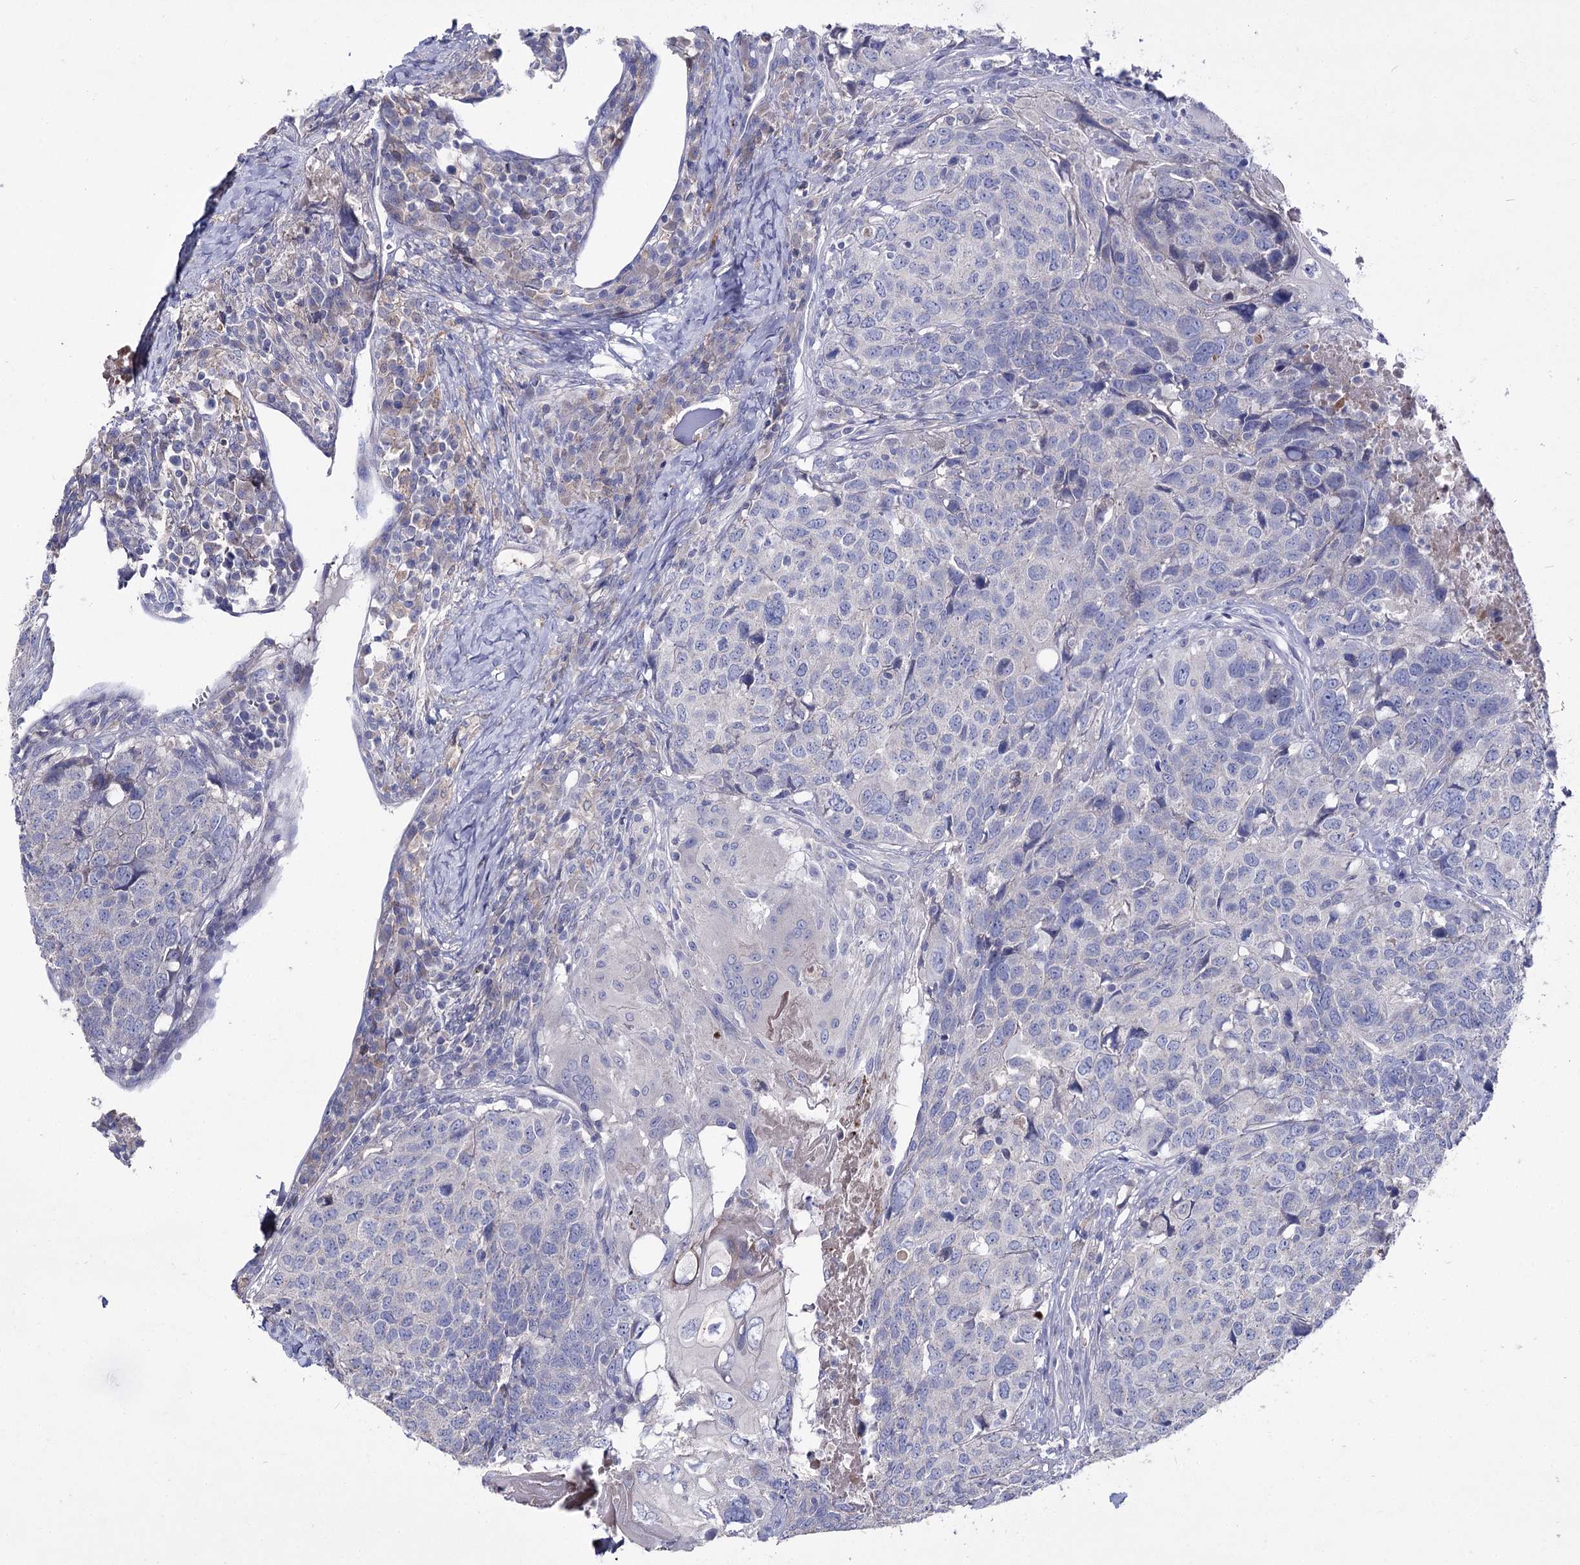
{"staining": {"intensity": "negative", "quantity": "none", "location": "none"}, "tissue": "head and neck cancer", "cell_type": "Tumor cells", "image_type": "cancer", "snomed": [{"axis": "morphology", "description": "Squamous cell carcinoma, NOS"}, {"axis": "topography", "description": "Head-Neck"}], "caption": "High magnification brightfield microscopy of head and neck squamous cell carcinoma stained with DAB (3,3'-diaminobenzidine) (brown) and counterstained with hematoxylin (blue): tumor cells show no significant positivity.", "gene": "NRAP", "patient": {"sex": "male", "age": 66}}